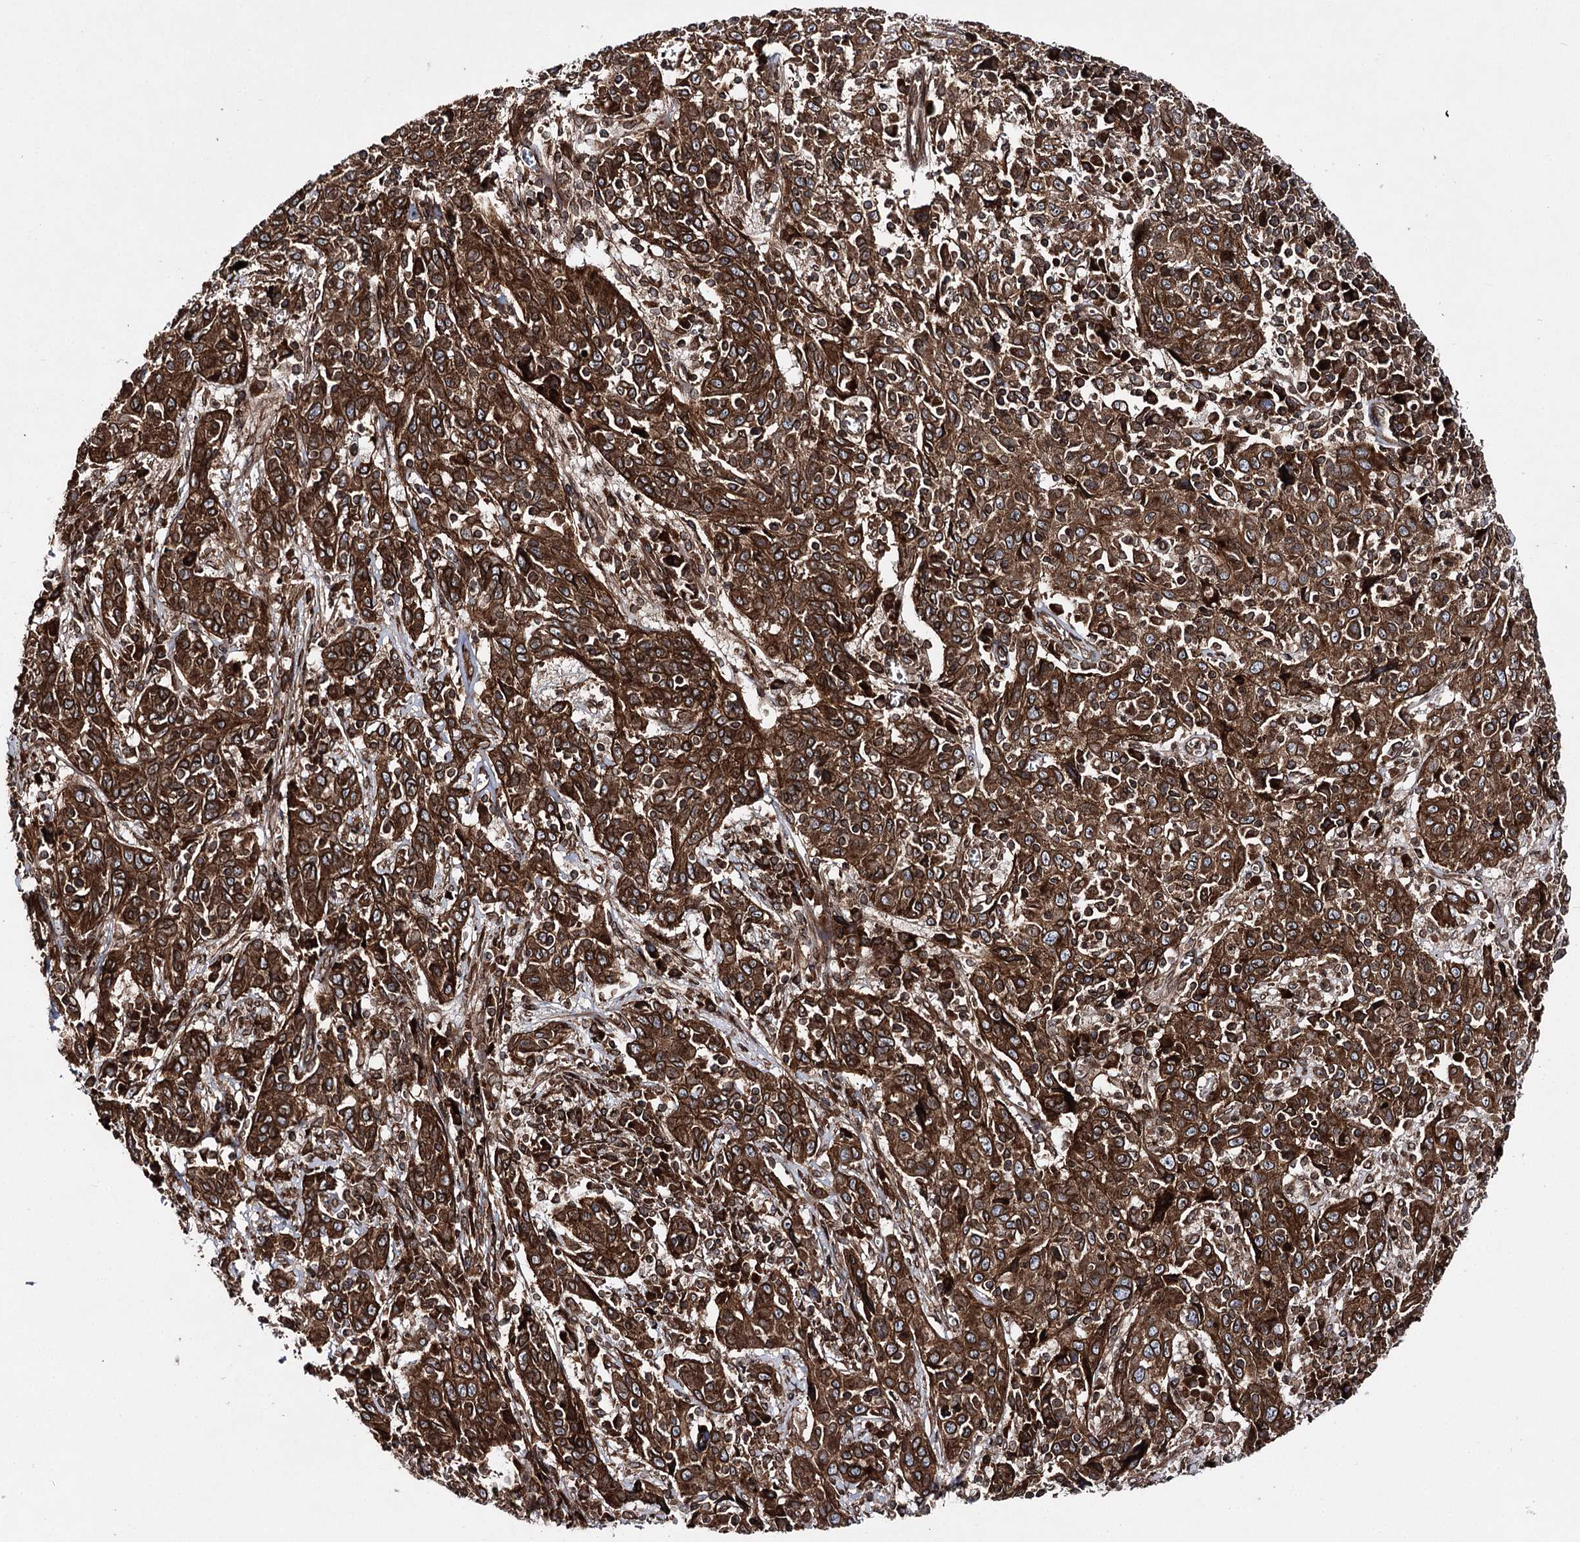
{"staining": {"intensity": "strong", "quantity": ">75%", "location": "cytoplasmic/membranous"}, "tissue": "cervical cancer", "cell_type": "Tumor cells", "image_type": "cancer", "snomed": [{"axis": "morphology", "description": "Squamous cell carcinoma, NOS"}, {"axis": "topography", "description": "Cervix"}], "caption": "Human cervical cancer (squamous cell carcinoma) stained with a brown dye shows strong cytoplasmic/membranous positive expression in about >75% of tumor cells.", "gene": "FGFR1OP2", "patient": {"sex": "female", "age": 46}}